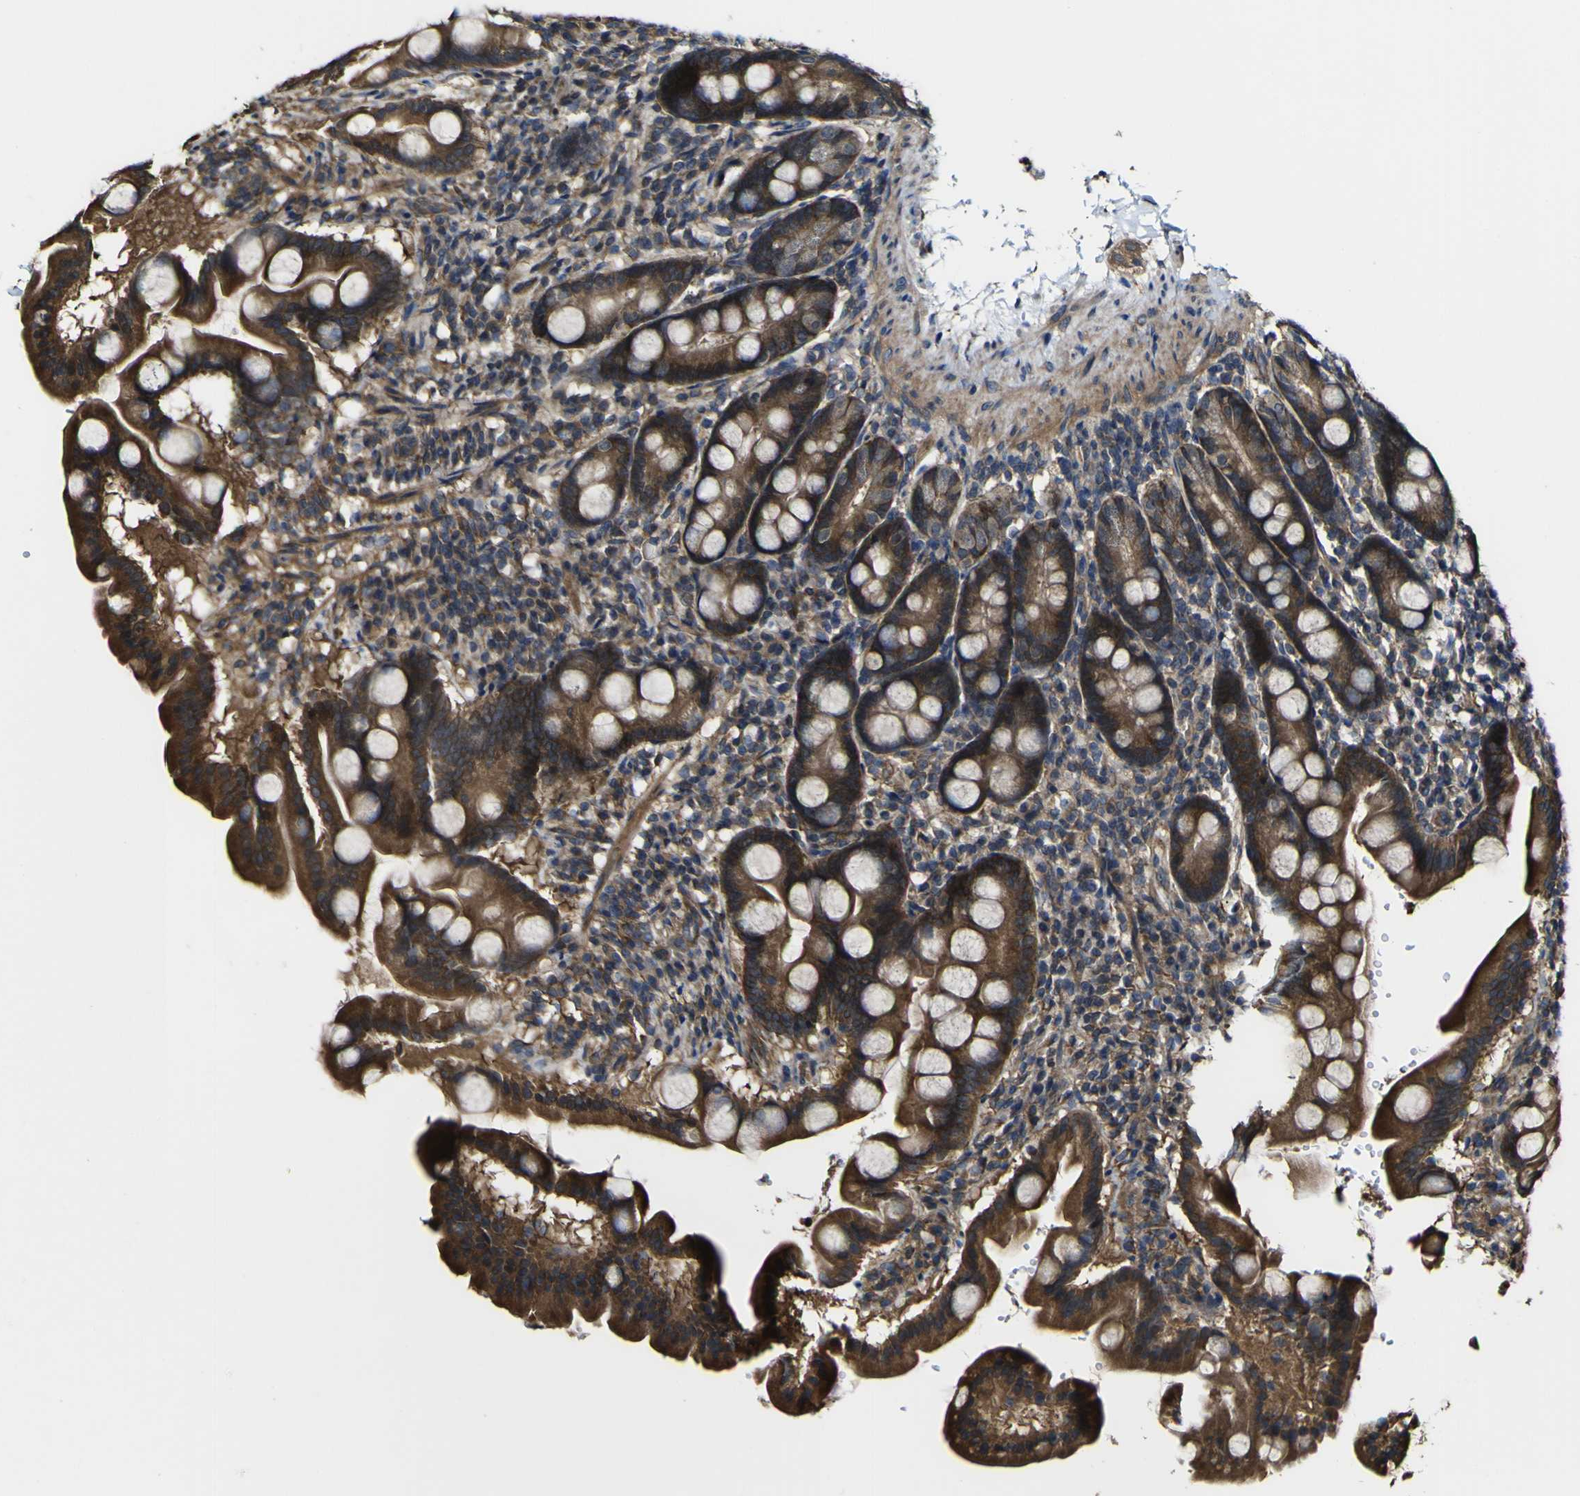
{"staining": {"intensity": "strong", "quantity": ">75%", "location": "cytoplasmic/membranous"}, "tissue": "duodenum", "cell_type": "Glandular cells", "image_type": "normal", "snomed": [{"axis": "morphology", "description": "Normal tissue, NOS"}, {"axis": "topography", "description": "Duodenum"}], "caption": "This photomicrograph shows IHC staining of normal duodenum, with high strong cytoplasmic/membranous expression in approximately >75% of glandular cells.", "gene": "NAALADL2", "patient": {"sex": "male", "age": 50}}